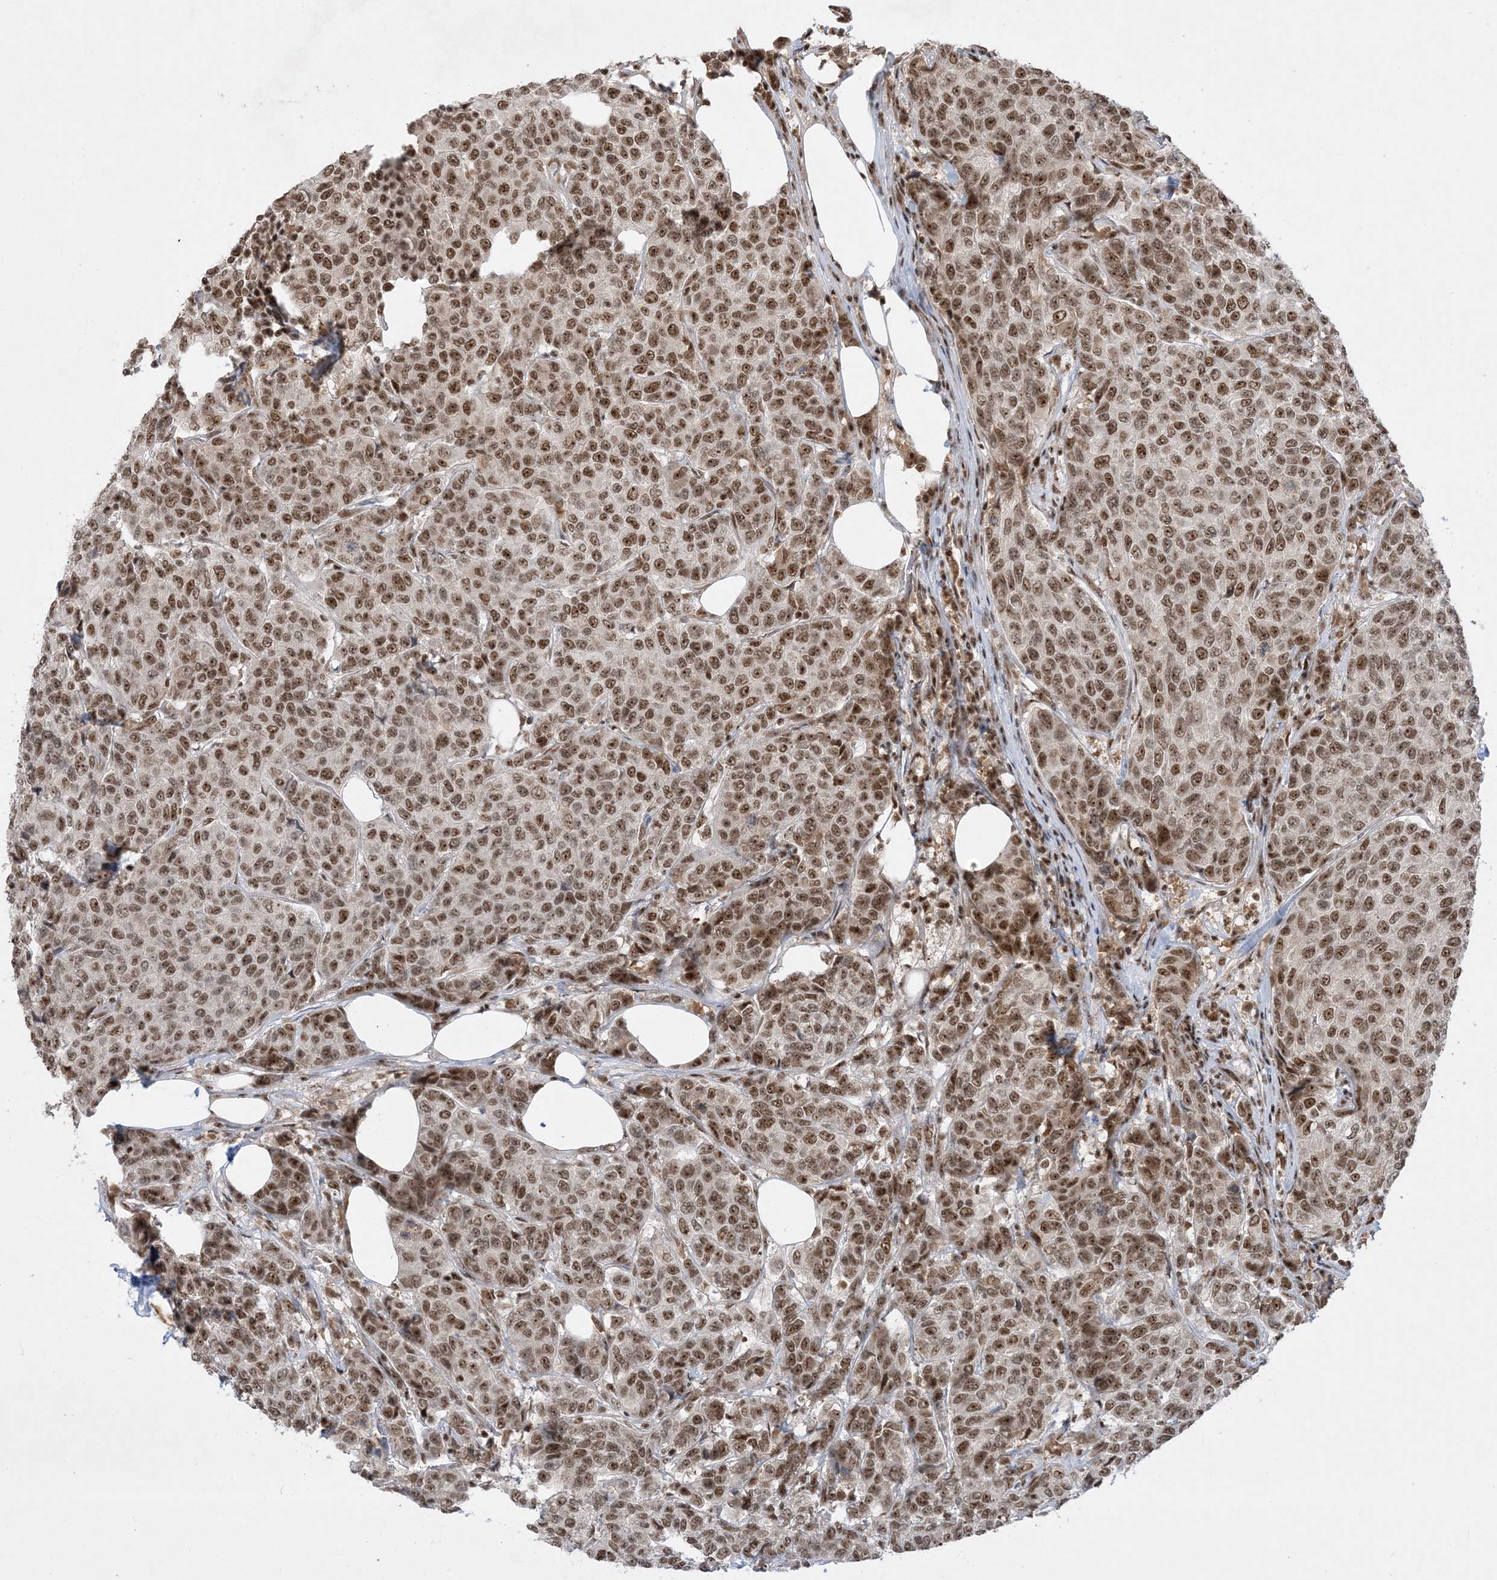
{"staining": {"intensity": "moderate", "quantity": ">75%", "location": "nuclear"}, "tissue": "breast cancer", "cell_type": "Tumor cells", "image_type": "cancer", "snomed": [{"axis": "morphology", "description": "Duct carcinoma"}, {"axis": "topography", "description": "Breast"}], "caption": "Tumor cells display medium levels of moderate nuclear expression in about >75% of cells in human intraductal carcinoma (breast).", "gene": "PPIL2", "patient": {"sex": "female", "age": 55}}